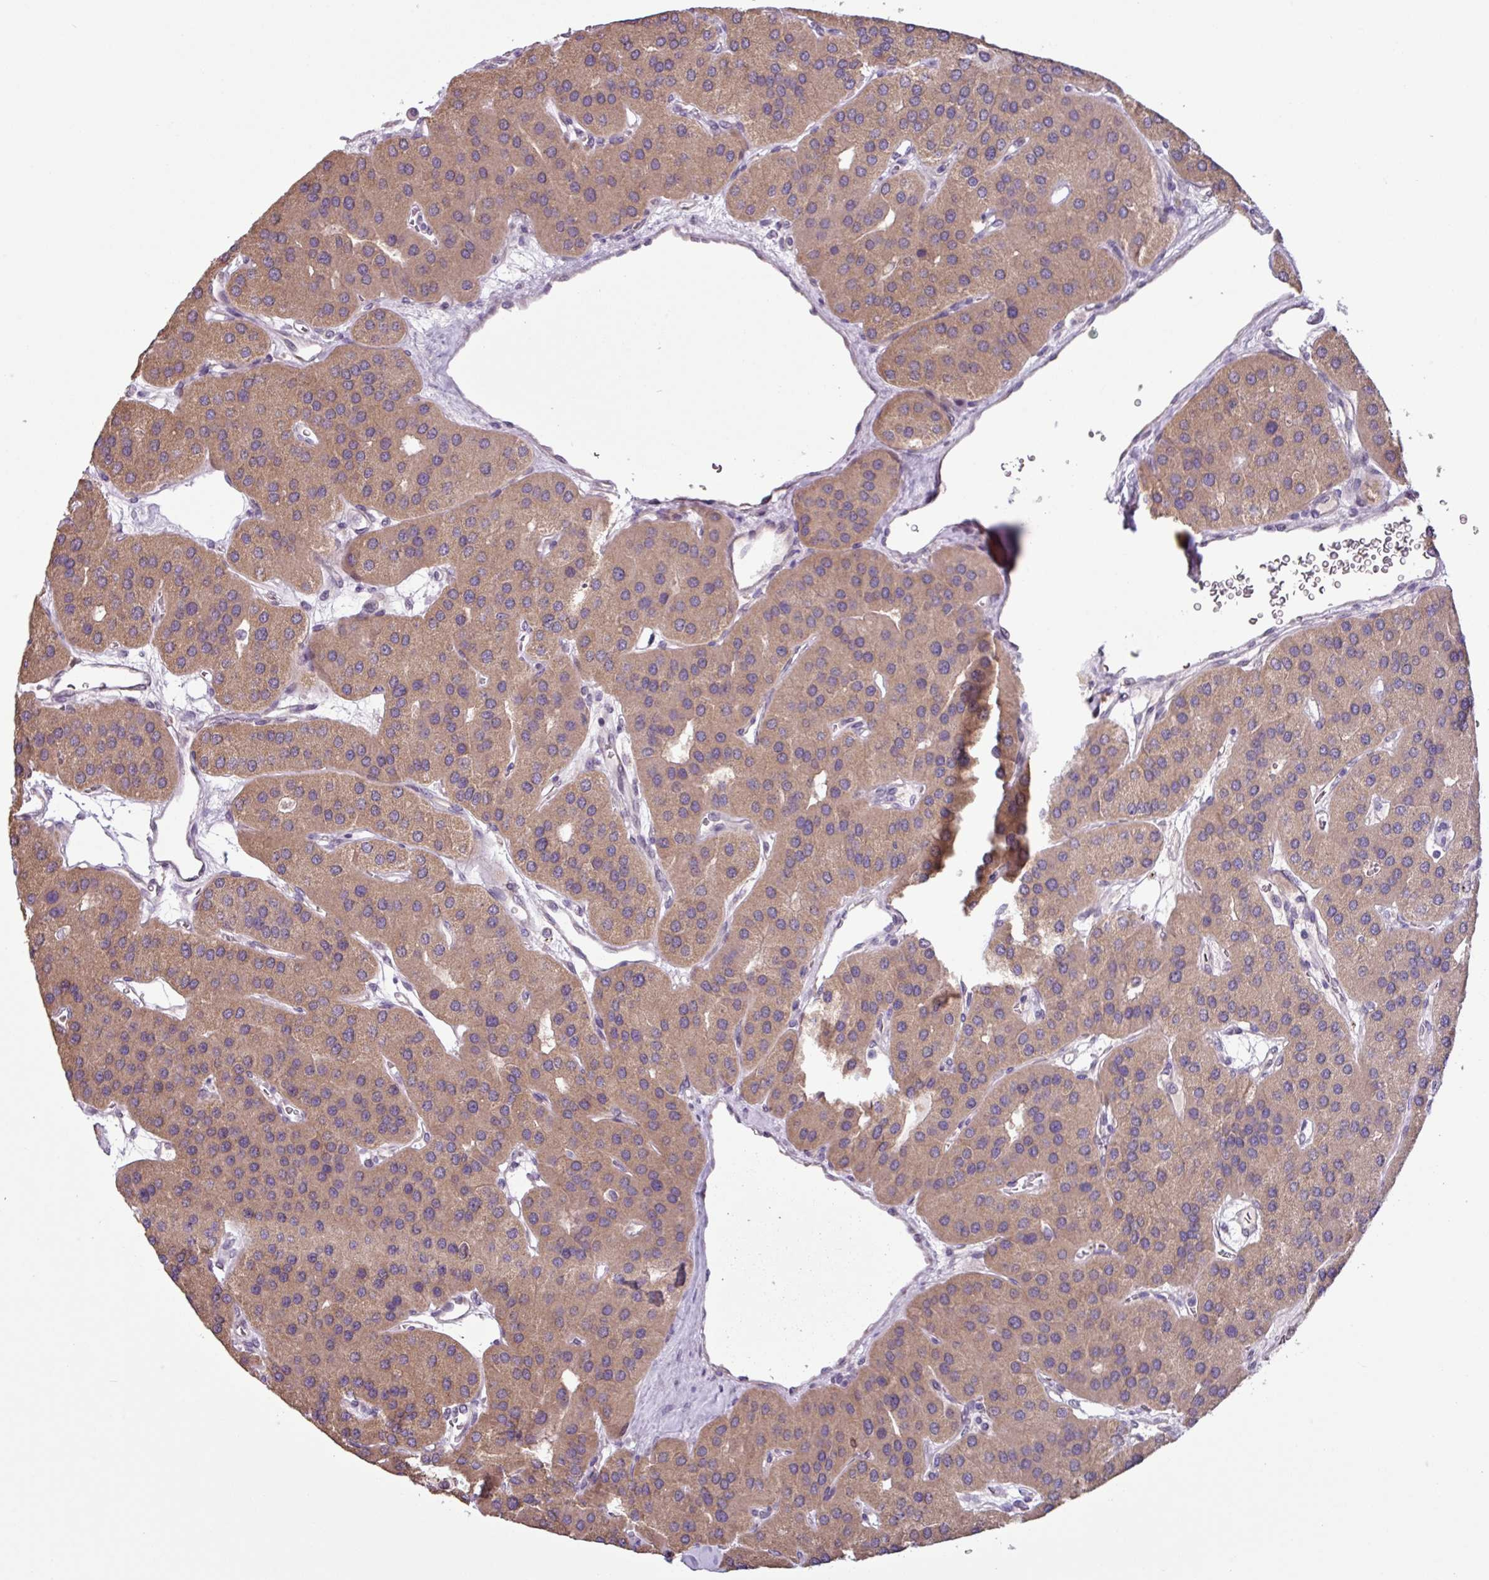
{"staining": {"intensity": "moderate", "quantity": ">75%", "location": "cytoplasmic/membranous"}, "tissue": "parathyroid gland", "cell_type": "Glandular cells", "image_type": "normal", "snomed": [{"axis": "morphology", "description": "Normal tissue, NOS"}, {"axis": "morphology", "description": "Adenoma, NOS"}, {"axis": "topography", "description": "Parathyroid gland"}], "caption": "Approximately >75% of glandular cells in unremarkable parathyroid gland demonstrate moderate cytoplasmic/membranous protein expression as visualized by brown immunohistochemical staining.", "gene": "C20orf27", "patient": {"sex": "female", "age": 86}}